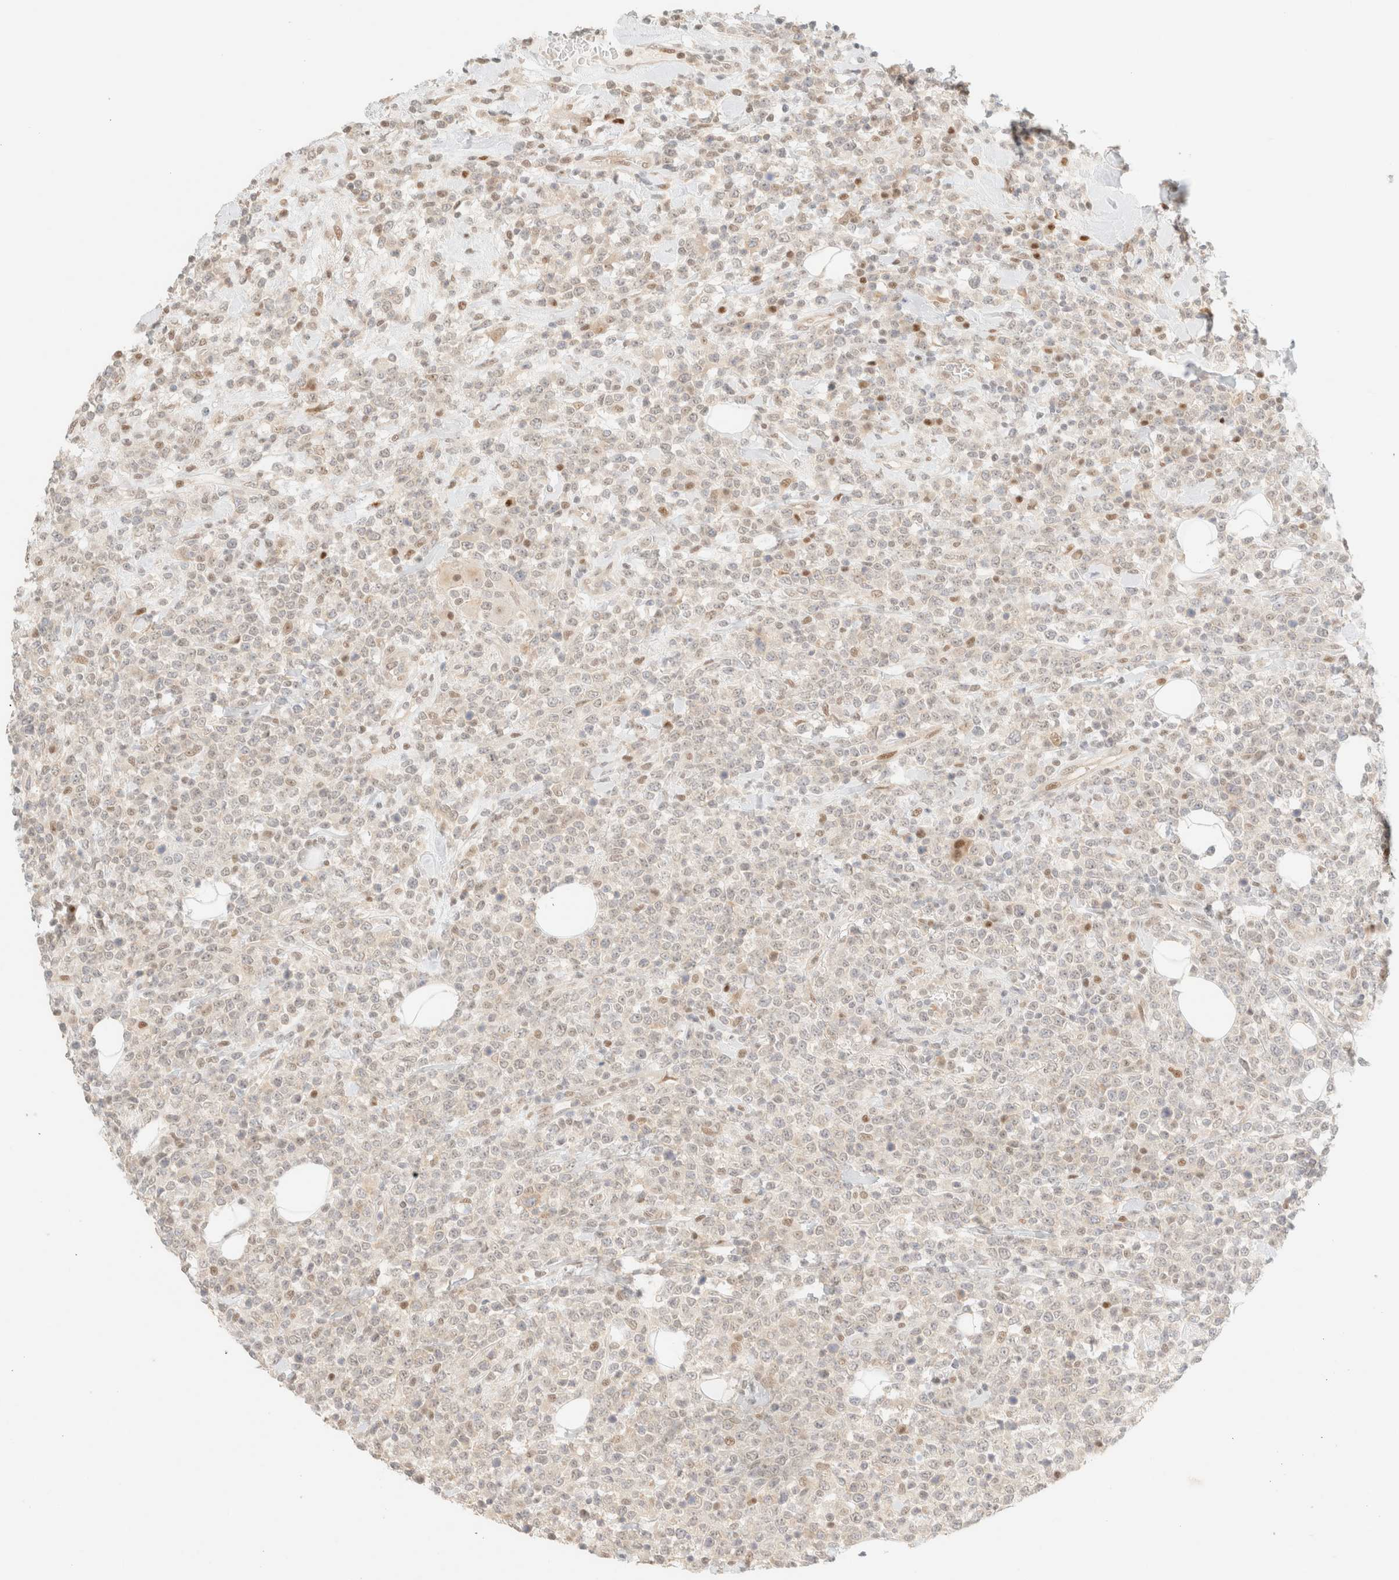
{"staining": {"intensity": "weak", "quantity": "<25%", "location": "nuclear"}, "tissue": "lymphoma", "cell_type": "Tumor cells", "image_type": "cancer", "snomed": [{"axis": "morphology", "description": "Malignant lymphoma, non-Hodgkin's type, High grade"}, {"axis": "topography", "description": "Colon"}], "caption": "Tumor cells are negative for protein expression in human lymphoma. (Brightfield microscopy of DAB (3,3'-diaminobenzidine) immunohistochemistry (IHC) at high magnification).", "gene": "TSR1", "patient": {"sex": "female", "age": 53}}